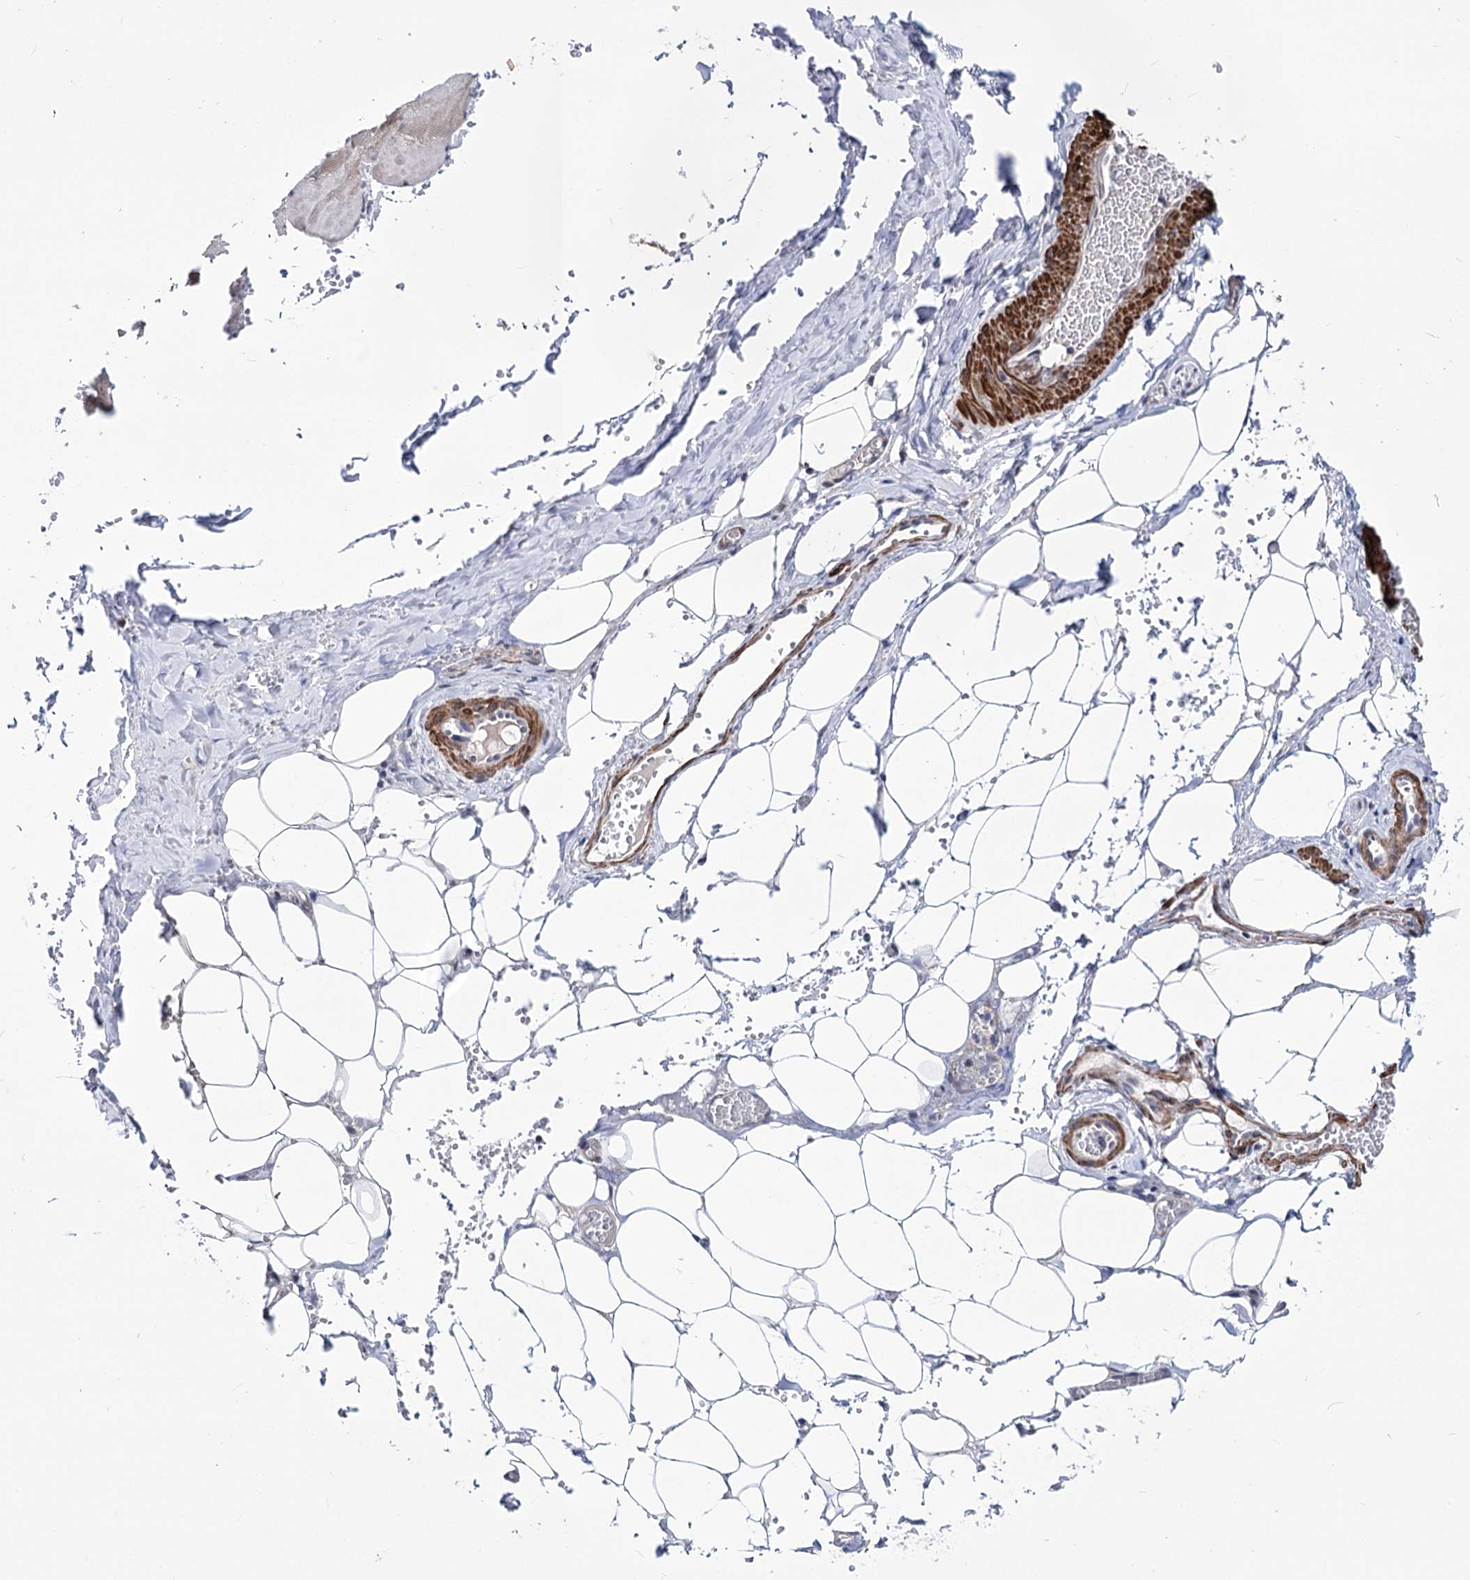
{"staining": {"intensity": "negative", "quantity": "none", "location": "none"}, "tissue": "adipose tissue", "cell_type": "Adipocytes", "image_type": "normal", "snomed": [{"axis": "morphology", "description": "Normal tissue, NOS"}, {"axis": "topography", "description": "Skeletal muscle"}, {"axis": "topography", "description": "Peripheral nerve tissue"}], "caption": "This is an immunohistochemistry (IHC) histopathology image of normal adipose tissue. There is no expression in adipocytes.", "gene": "PPRC1", "patient": {"sex": "female", "age": 55}}